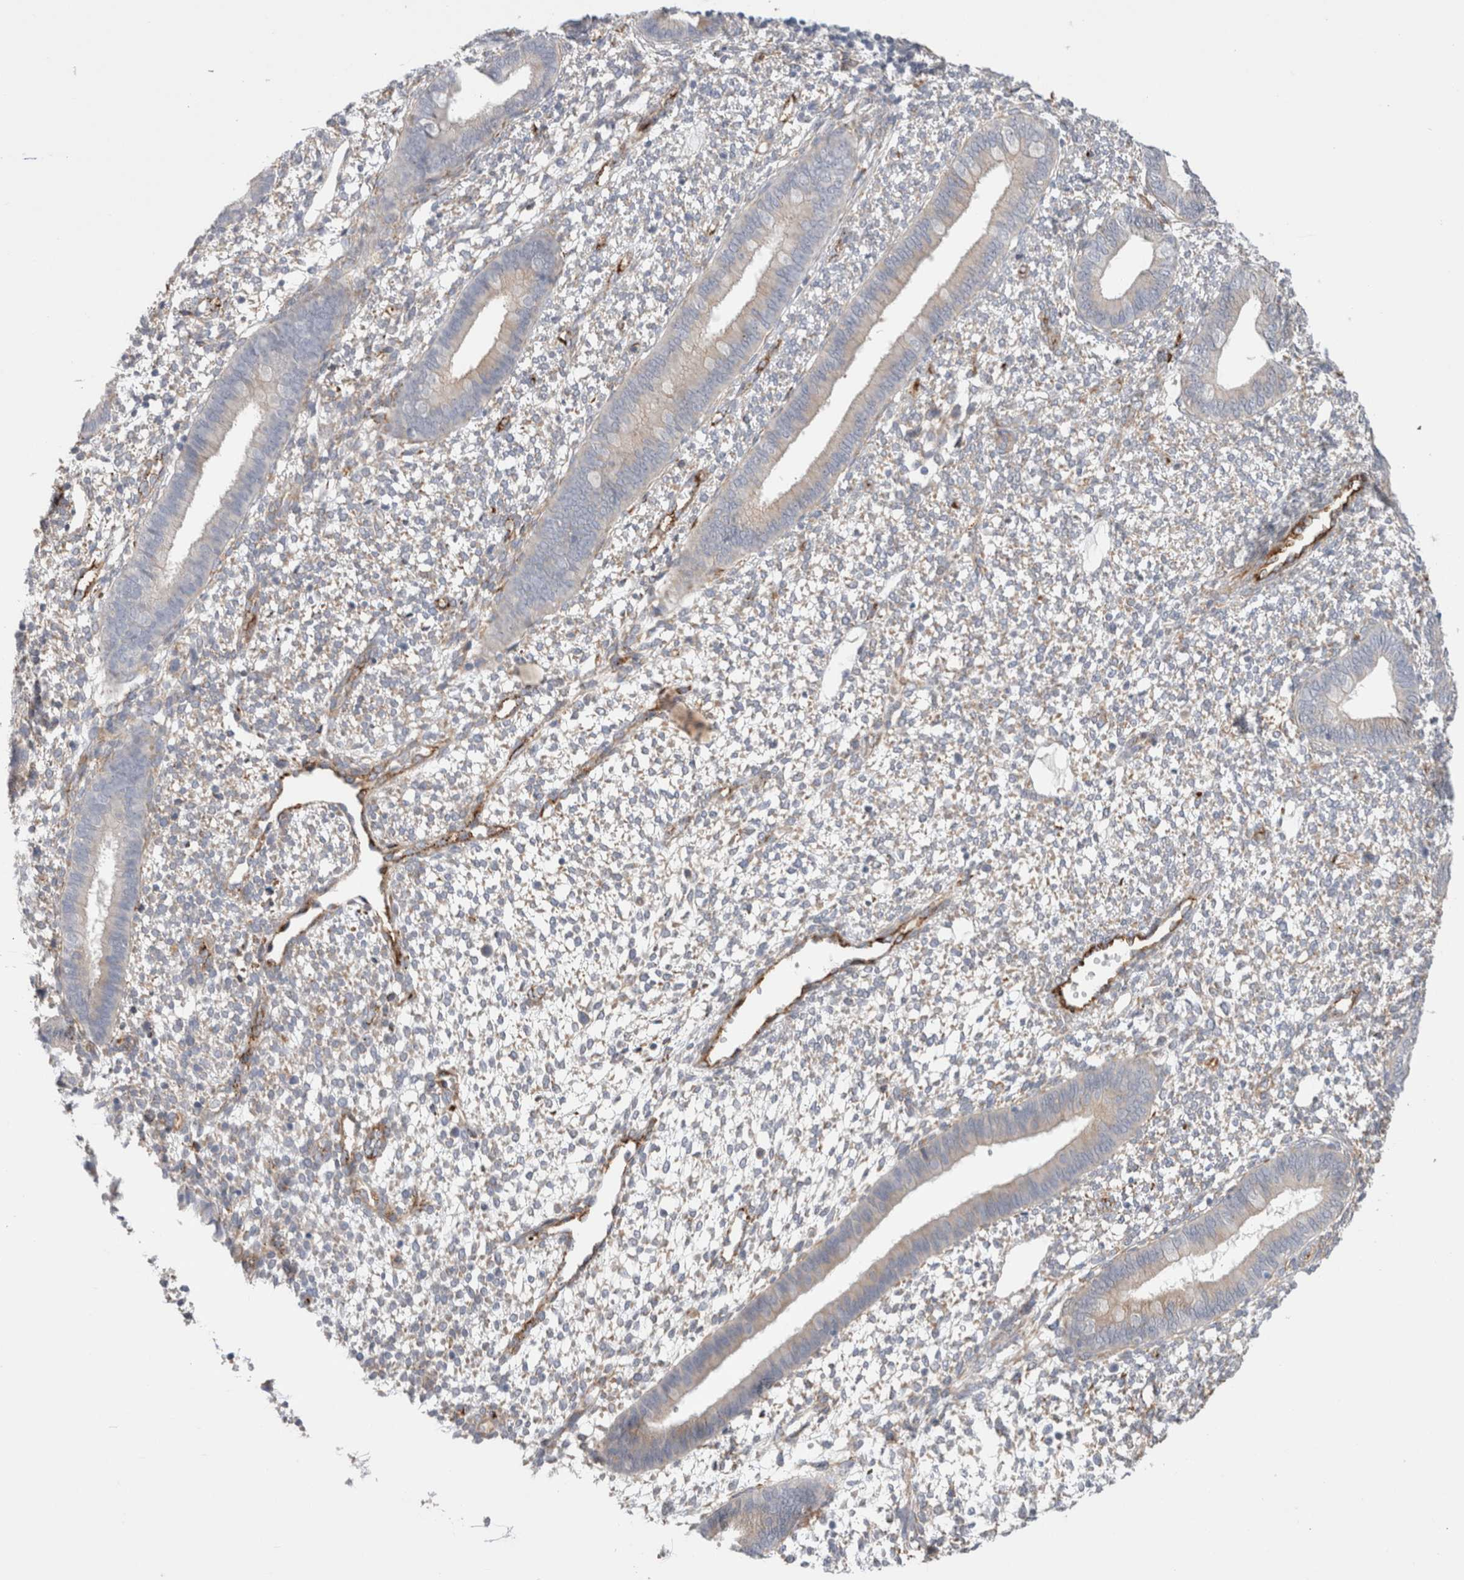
{"staining": {"intensity": "weak", "quantity": "<25%", "location": "cytoplasmic/membranous"}, "tissue": "endometrium", "cell_type": "Cells in endometrial stroma", "image_type": "normal", "snomed": [{"axis": "morphology", "description": "Normal tissue, NOS"}, {"axis": "topography", "description": "Endometrium"}], "caption": "Endometrium was stained to show a protein in brown. There is no significant positivity in cells in endometrial stroma.", "gene": "CNPY4", "patient": {"sex": "female", "age": 46}}